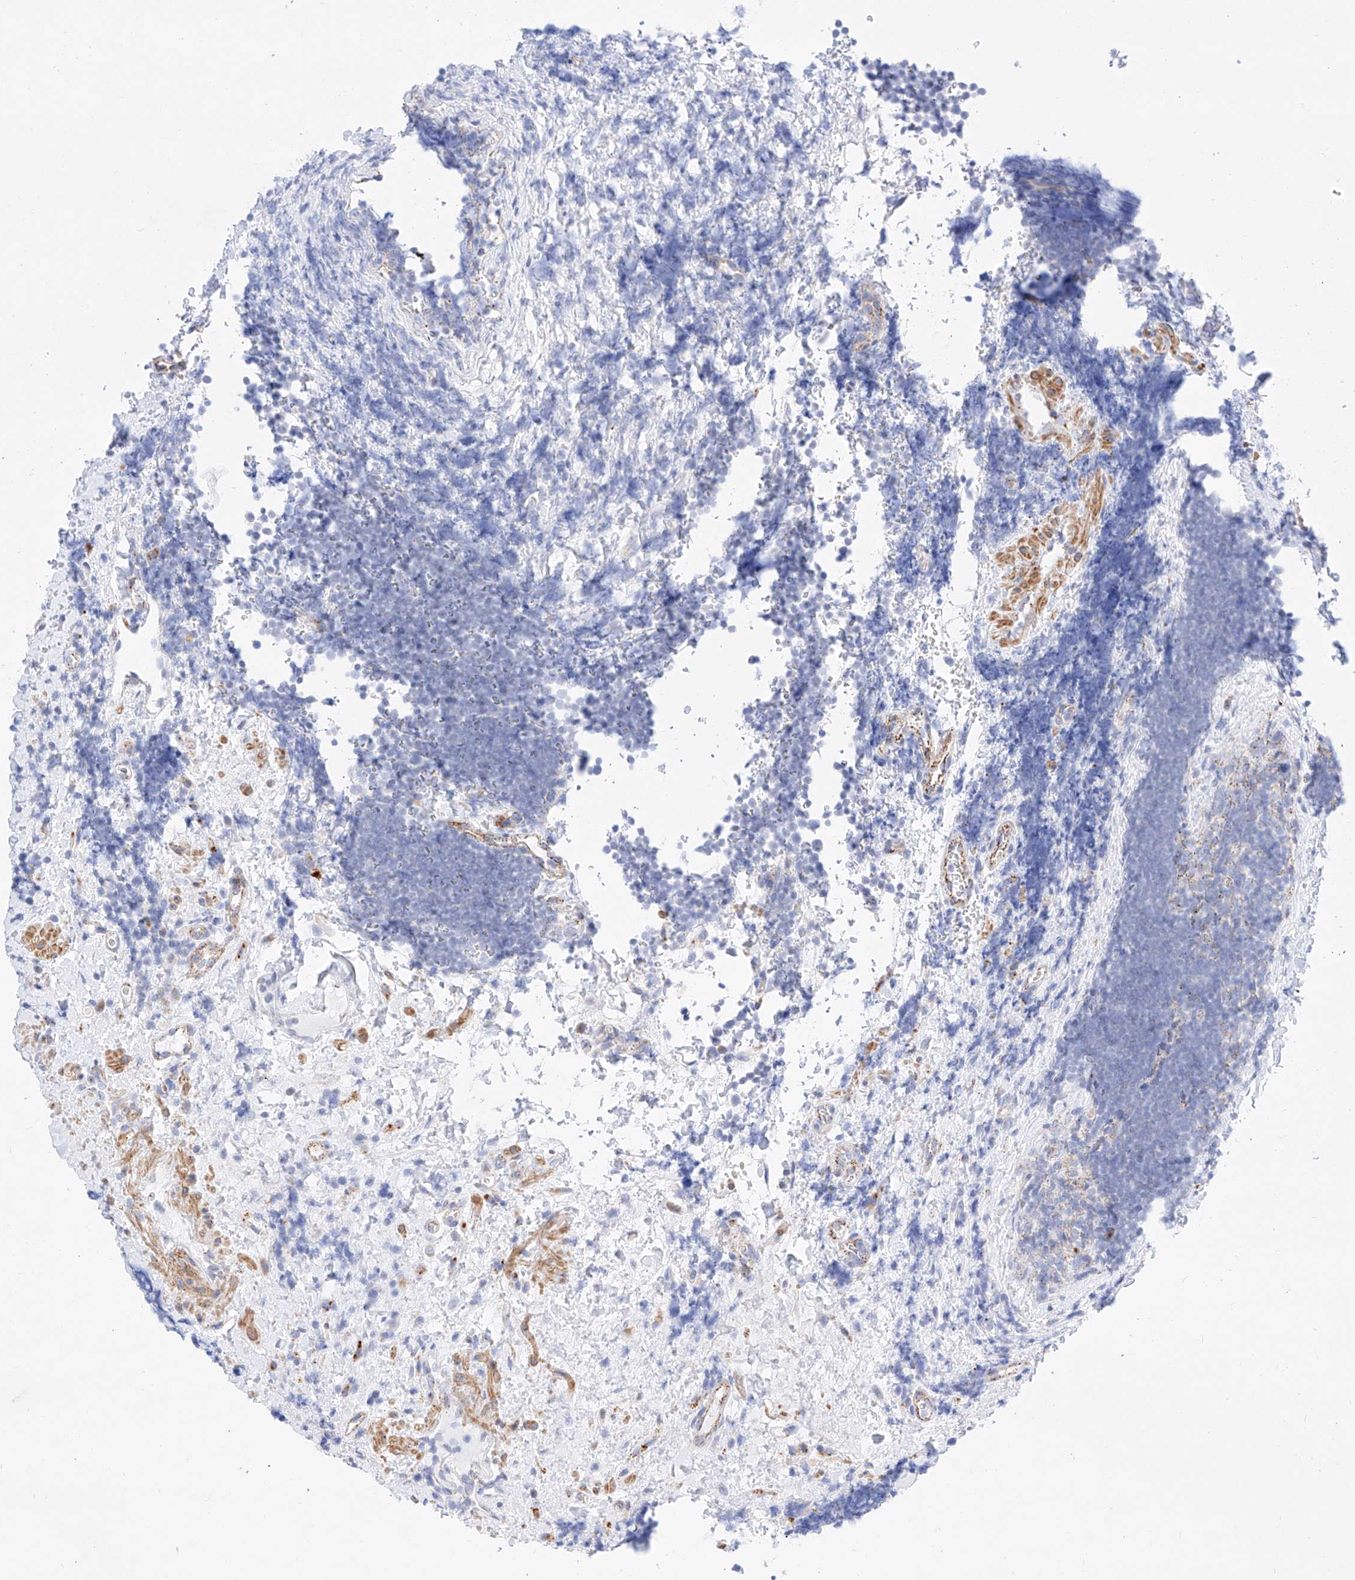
{"staining": {"intensity": "negative", "quantity": "none", "location": "none"}, "tissue": "lymphoma", "cell_type": "Tumor cells", "image_type": "cancer", "snomed": [{"axis": "morphology", "description": "Malignant lymphoma, non-Hodgkin's type, High grade"}, {"axis": "topography", "description": "Lymph node"}], "caption": "This is an immunohistochemistry (IHC) photomicrograph of high-grade malignant lymphoma, non-Hodgkin's type. There is no positivity in tumor cells.", "gene": "C6orf62", "patient": {"sex": "male", "age": 13}}